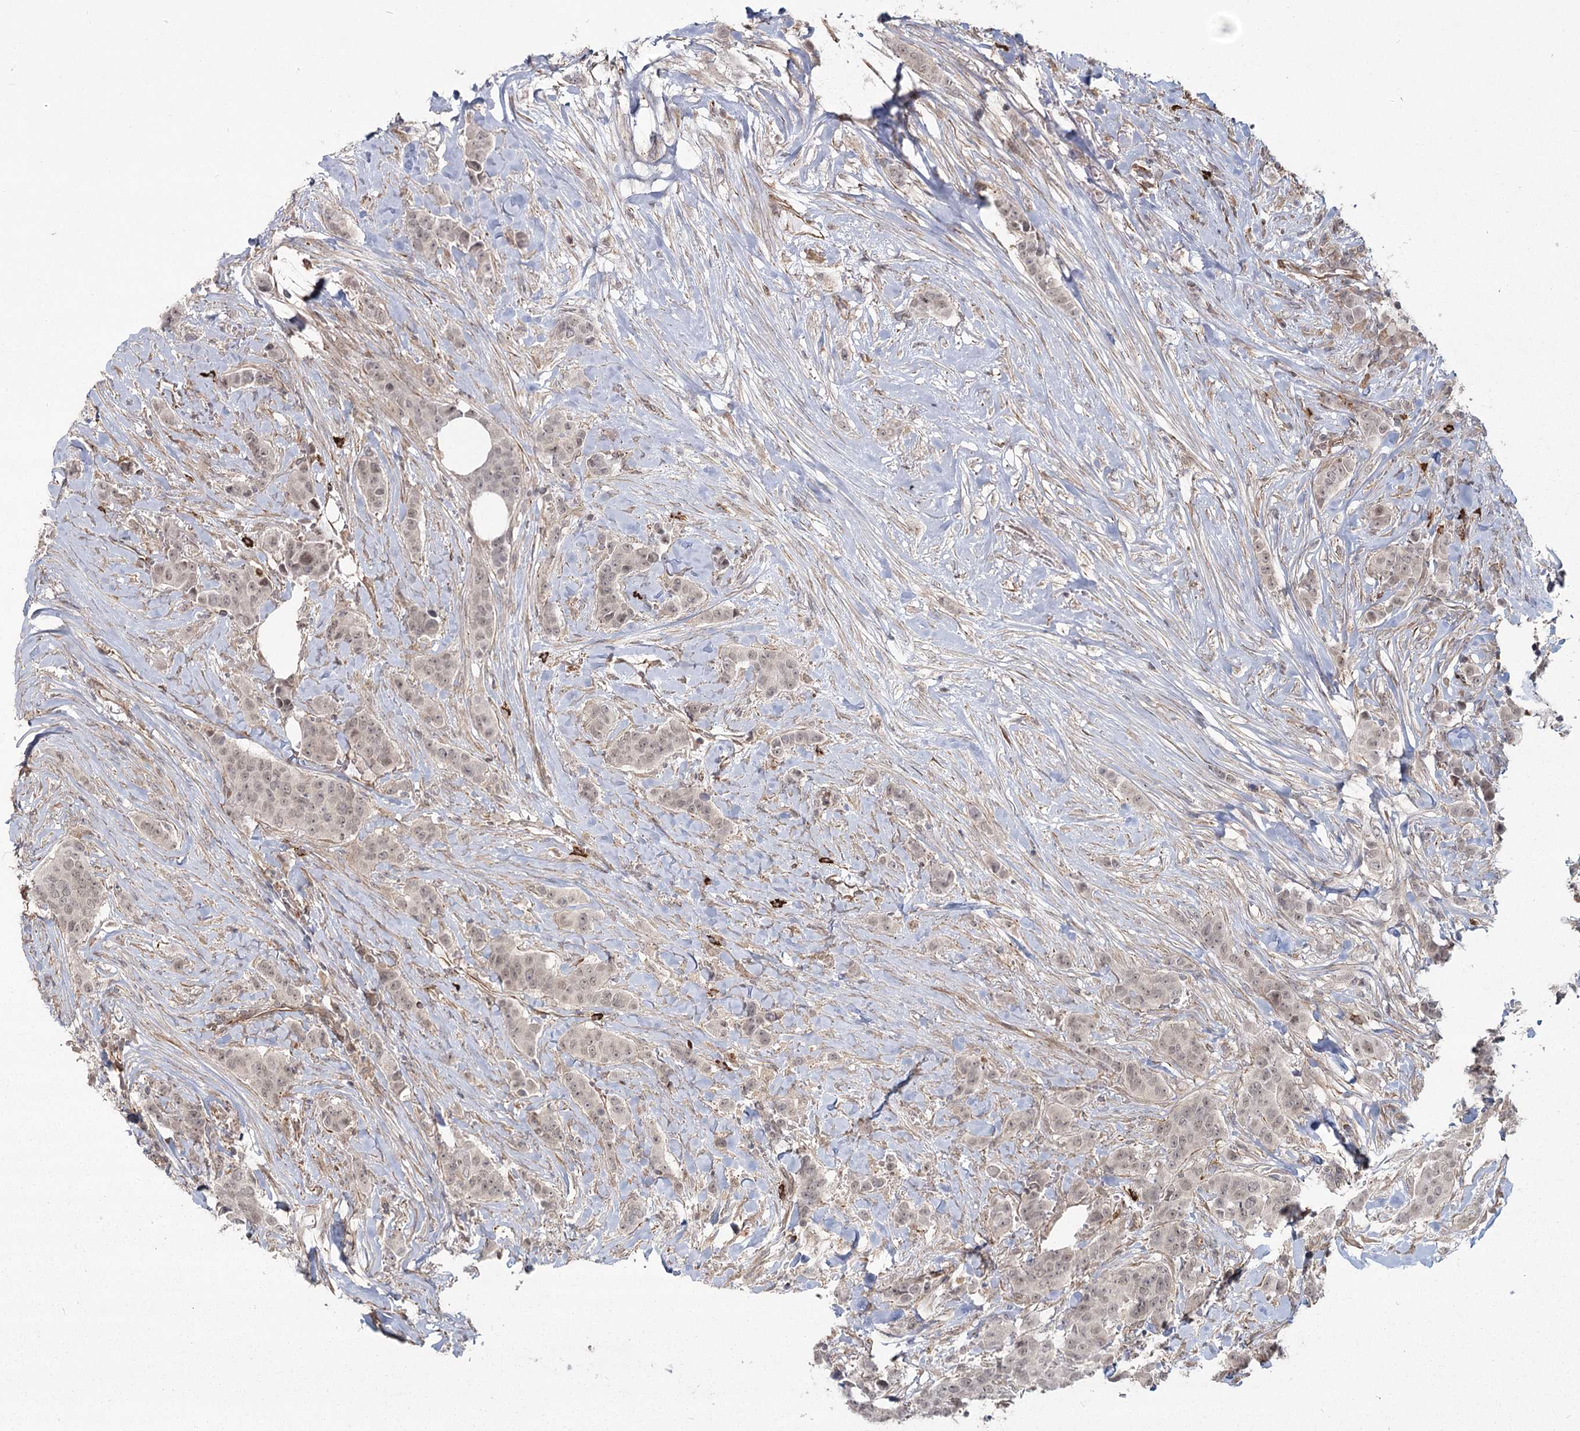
{"staining": {"intensity": "weak", "quantity": ">75%", "location": "nuclear"}, "tissue": "breast cancer", "cell_type": "Tumor cells", "image_type": "cancer", "snomed": [{"axis": "morphology", "description": "Duct carcinoma"}, {"axis": "topography", "description": "Breast"}], "caption": "Tumor cells demonstrate low levels of weak nuclear staining in approximately >75% of cells in breast invasive ductal carcinoma.", "gene": "AP2M1", "patient": {"sex": "female", "age": 40}}